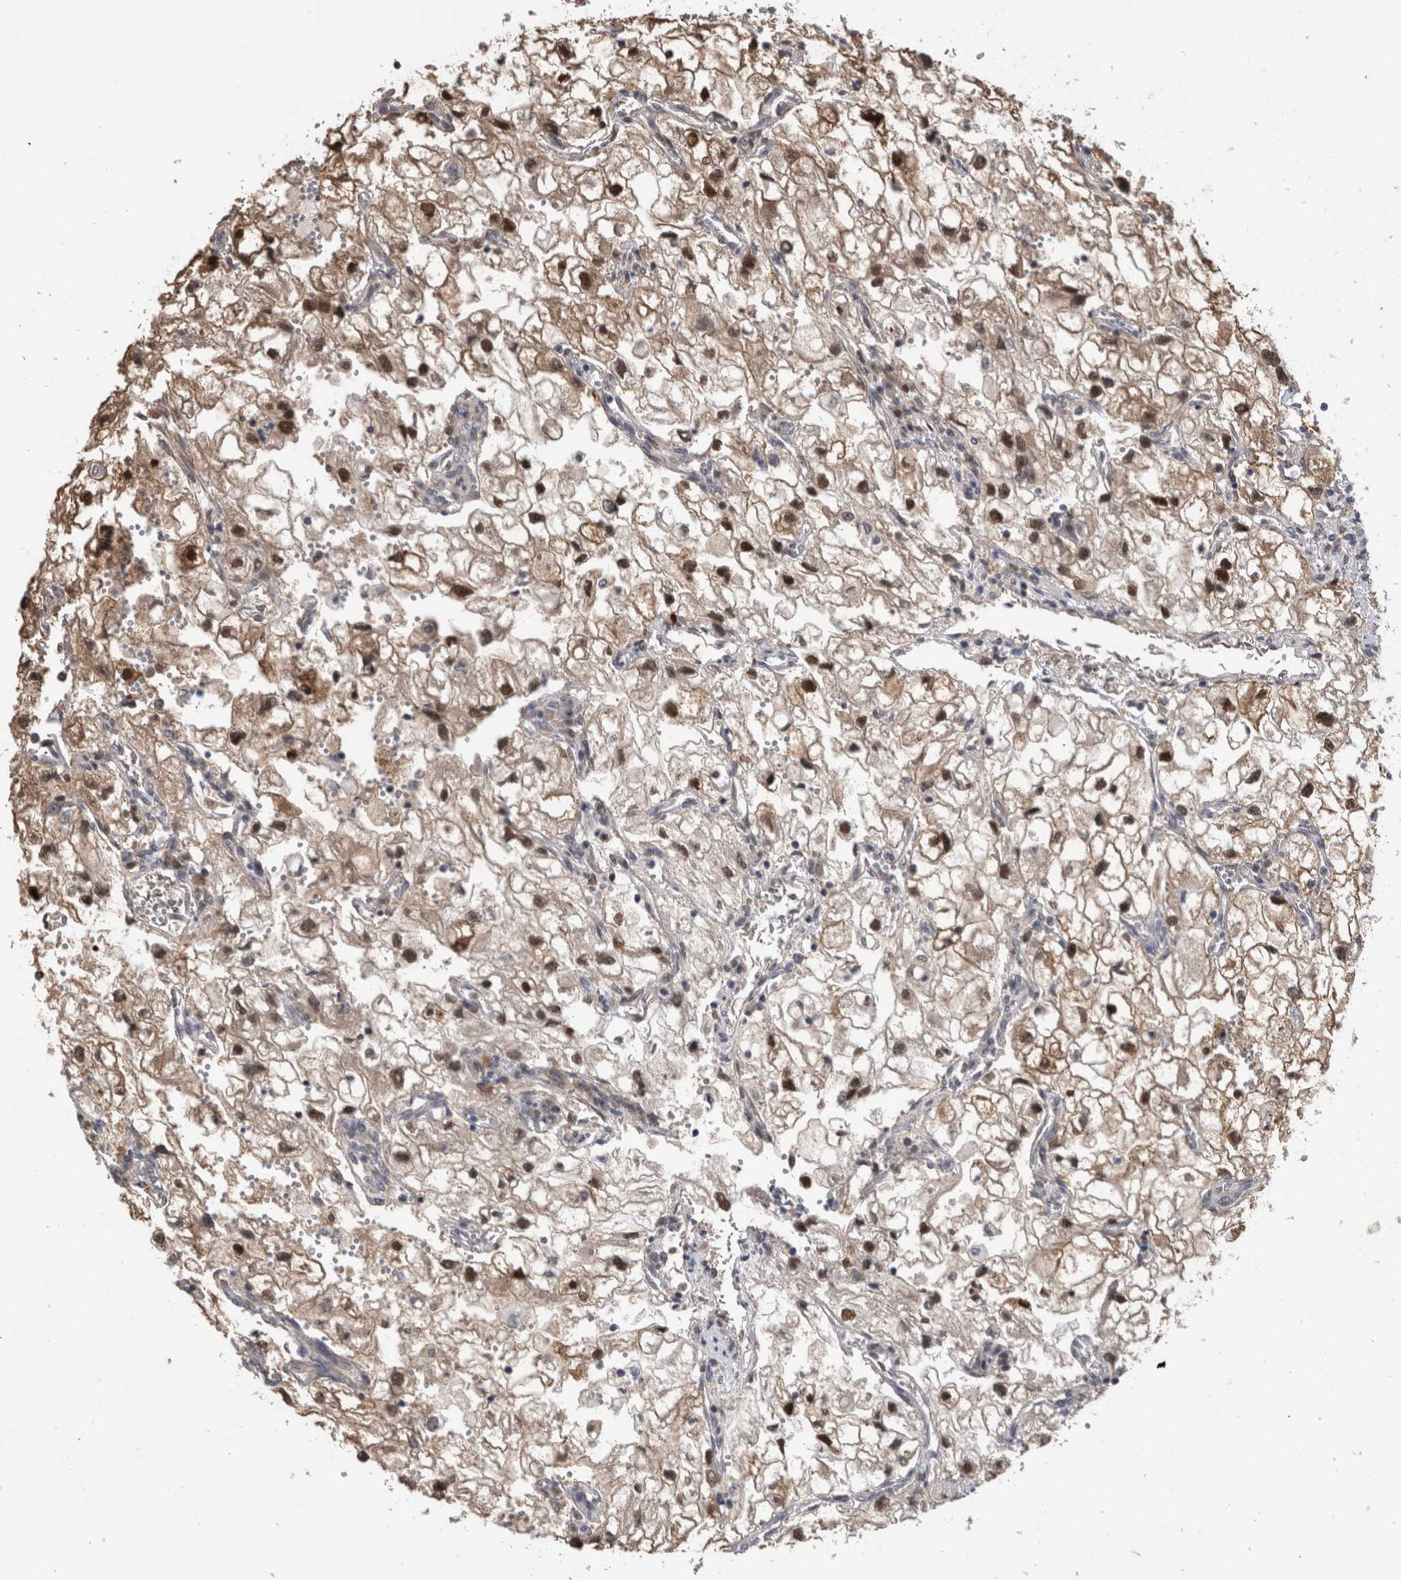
{"staining": {"intensity": "strong", "quantity": ">75%", "location": "cytoplasmic/membranous,nuclear"}, "tissue": "renal cancer", "cell_type": "Tumor cells", "image_type": "cancer", "snomed": [{"axis": "morphology", "description": "Adenocarcinoma, NOS"}, {"axis": "topography", "description": "Kidney"}], "caption": "Renal cancer tissue exhibits strong cytoplasmic/membranous and nuclear expression in about >75% of tumor cells", "gene": "USH1G", "patient": {"sex": "female", "age": 70}}